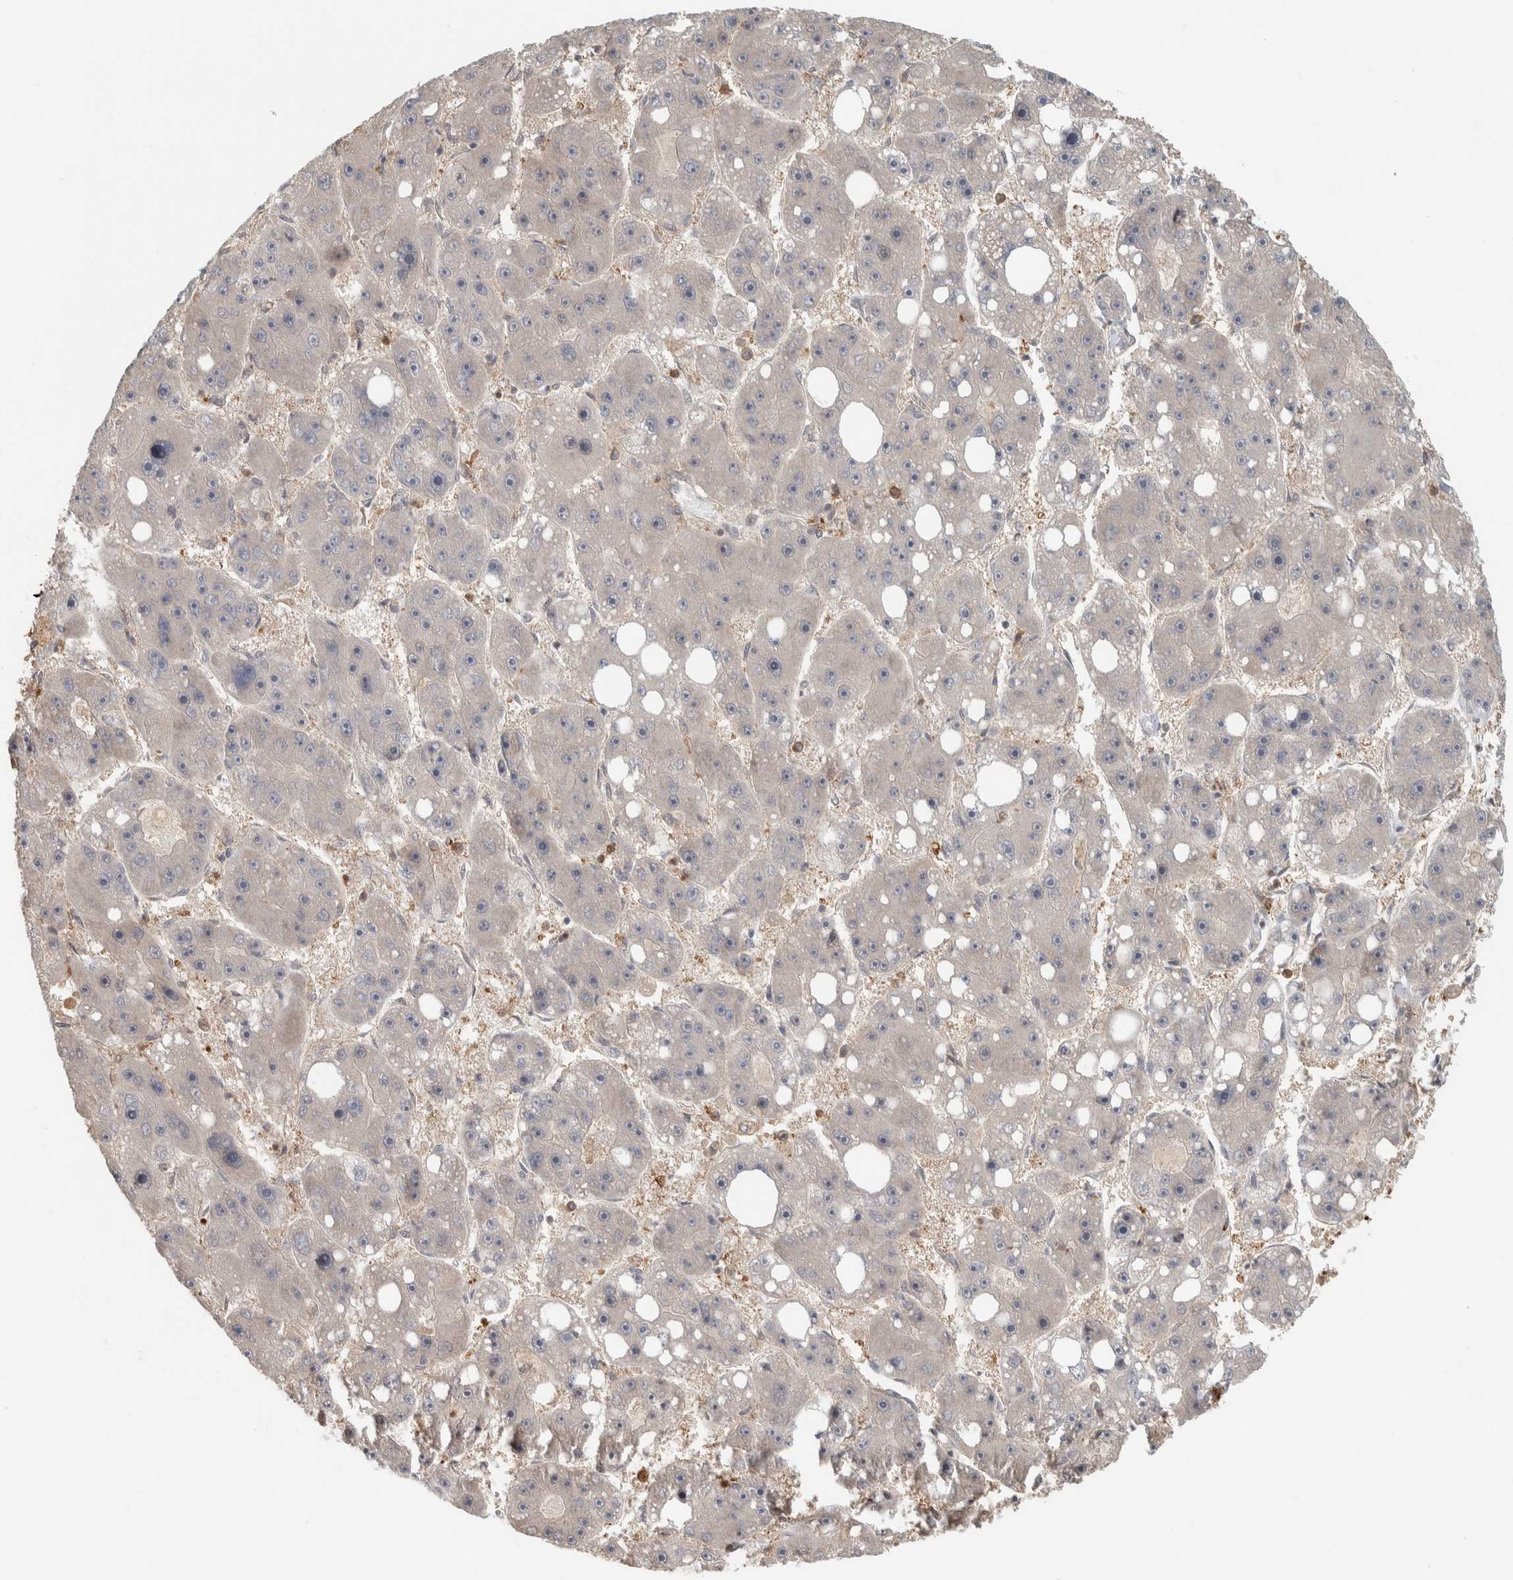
{"staining": {"intensity": "negative", "quantity": "none", "location": "none"}, "tissue": "liver cancer", "cell_type": "Tumor cells", "image_type": "cancer", "snomed": [{"axis": "morphology", "description": "Carcinoma, Hepatocellular, NOS"}, {"axis": "topography", "description": "Liver"}], "caption": "An immunohistochemistry histopathology image of liver cancer is shown. There is no staining in tumor cells of liver cancer. (Brightfield microscopy of DAB (3,3'-diaminobenzidine) IHC at high magnification).", "gene": "CNTROB", "patient": {"sex": "female", "age": 61}}